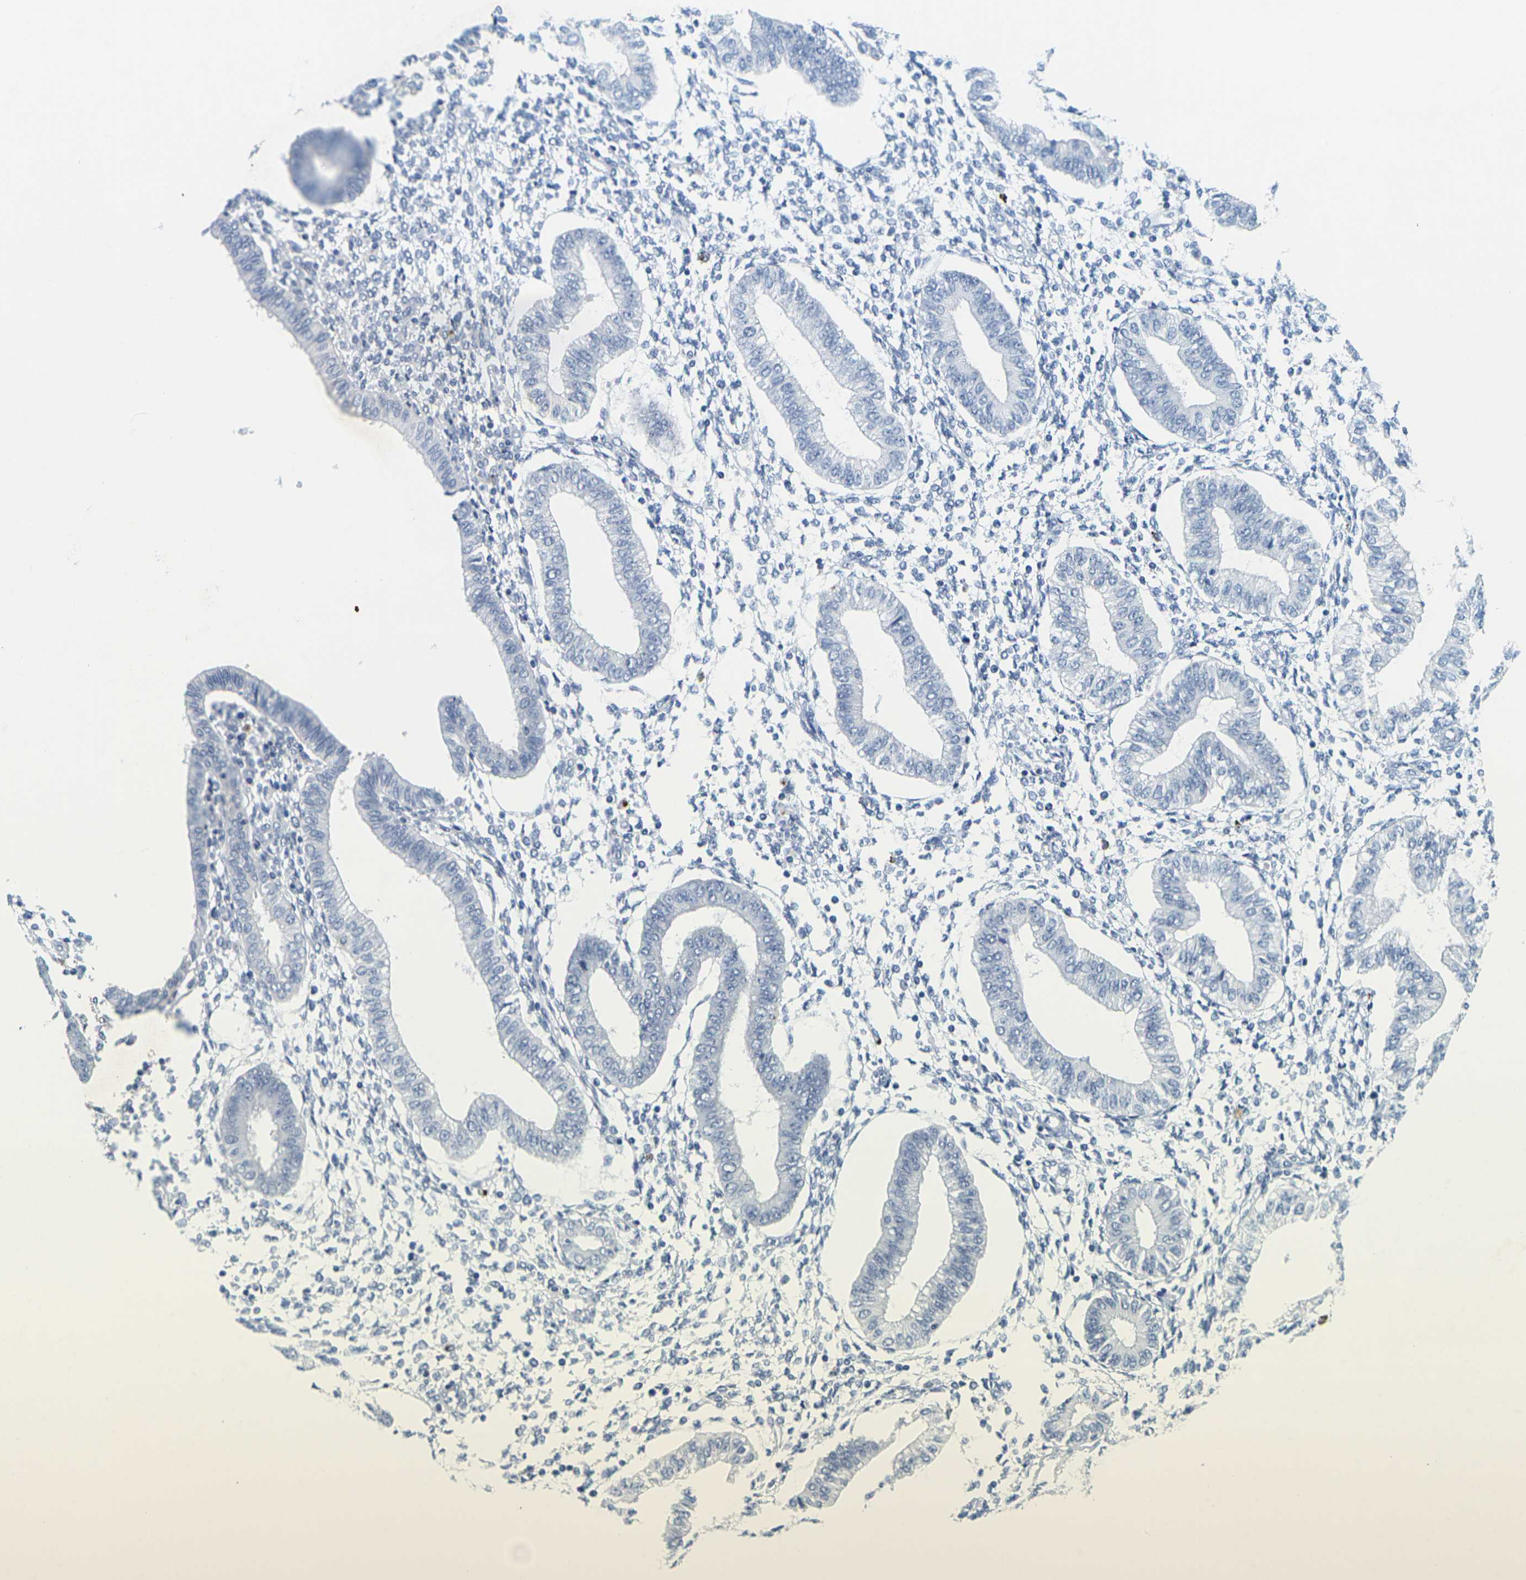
{"staining": {"intensity": "negative", "quantity": "none", "location": "none"}, "tissue": "endometrium", "cell_type": "Cells in endometrial stroma", "image_type": "normal", "snomed": [{"axis": "morphology", "description": "Normal tissue, NOS"}, {"axis": "topography", "description": "Endometrium"}], "caption": "A high-resolution histopathology image shows immunohistochemistry staining of unremarkable endometrium, which reveals no significant expression in cells in endometrial stroma. (Brightfield microscopy of DAB (3,3'-diaminobenzidine) IHC at high magnification).", "gene": "HLA", "patient": {"sex": "female", "age": 50}}